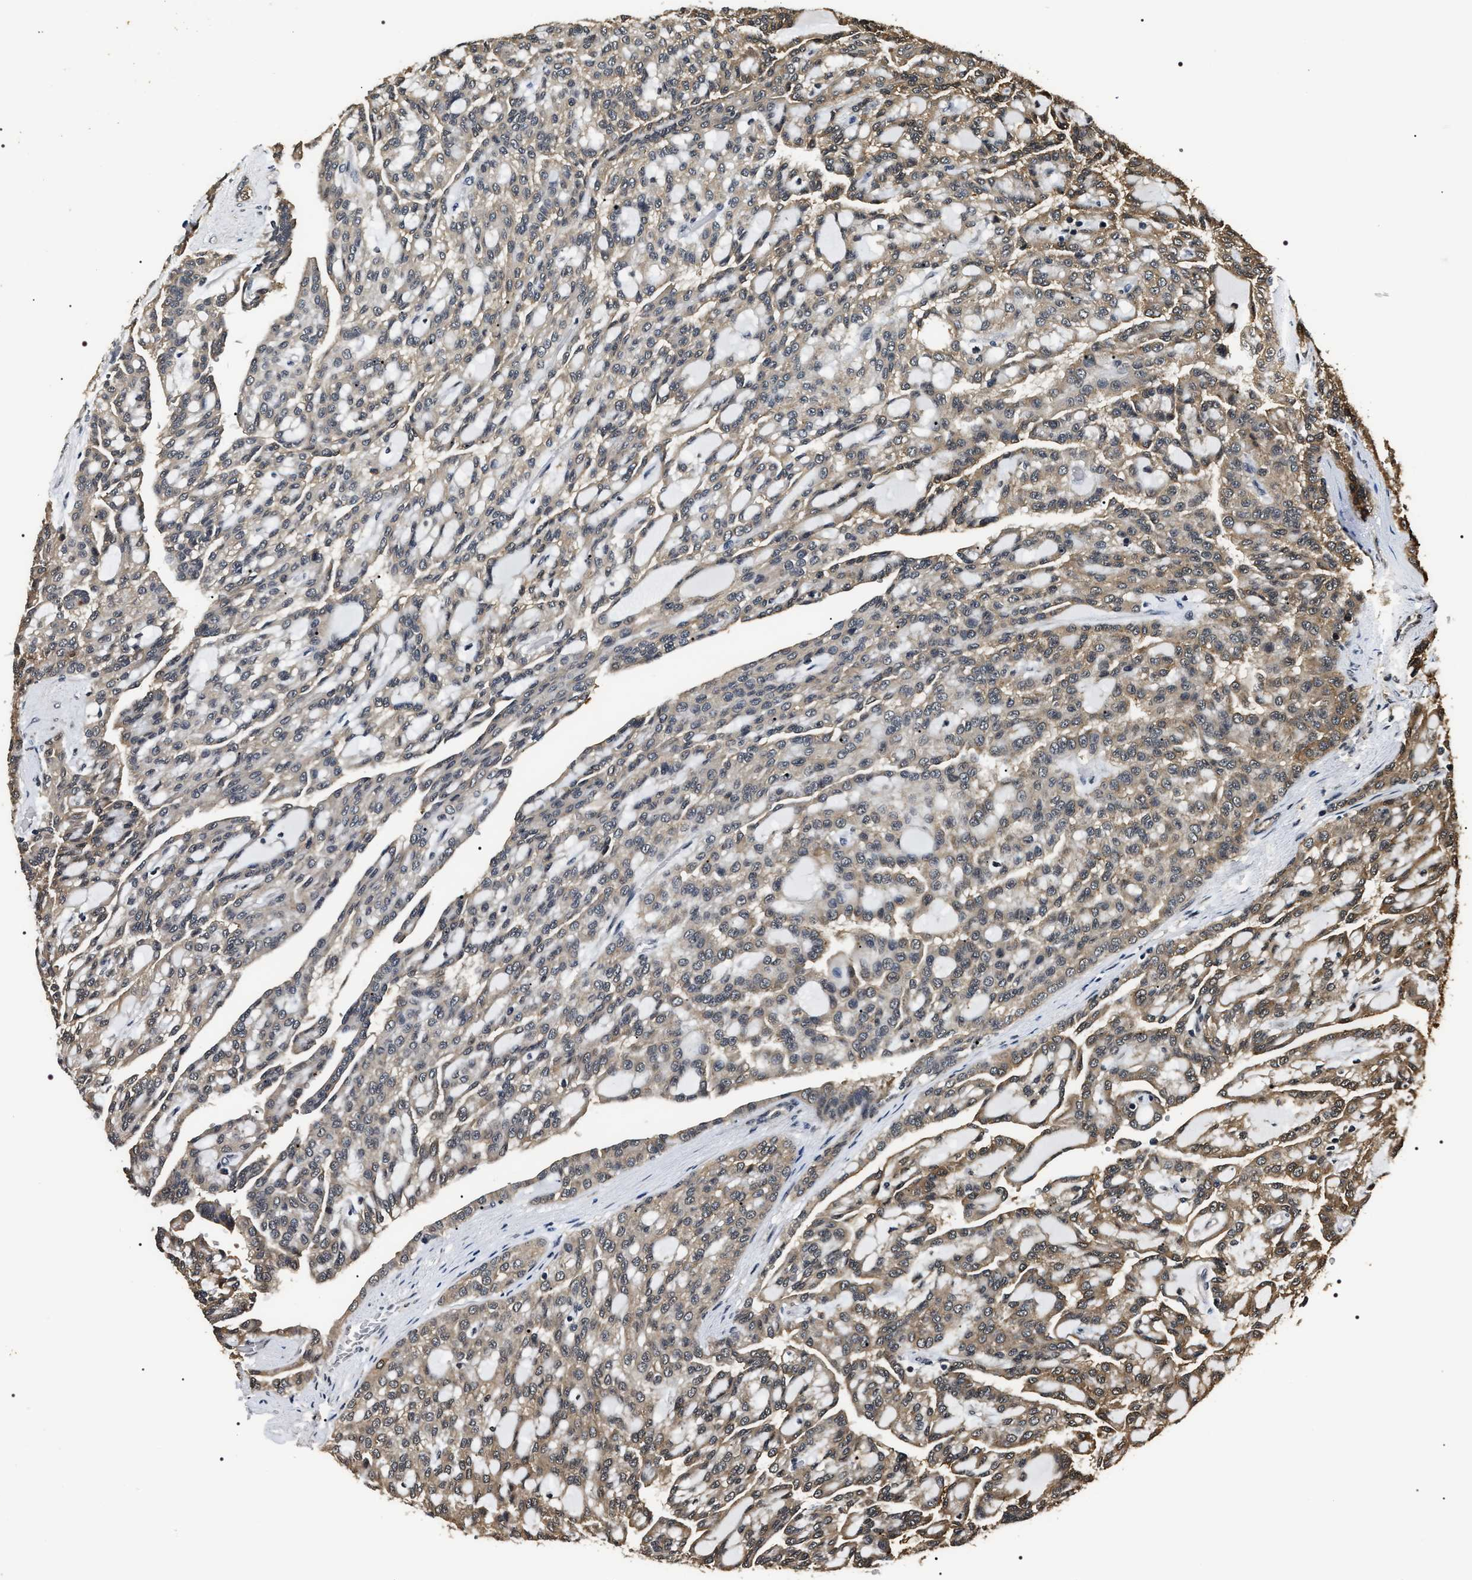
{"staining": {"intensity": "moderate", "quantity": "<25%", "location": "cytoplasmic/membranous"}, "tissue": "renal cancer", "cell_type": "Tumor cells", "image_type": "cancer", "snomed": [{"axis": "morphology", "description": "Adenocarcinoma, NOS"}, {"axis": "topography", "description": "Kidney"}], "caption": "Protein analysis of renal adenocarcinoma tissue demonstrates moderate cytoplasmic/membranous staining in approximately <25% of tumor cells.", "gene": "ARHGAP22", "patient": {"sex": "male", "age": 63}}